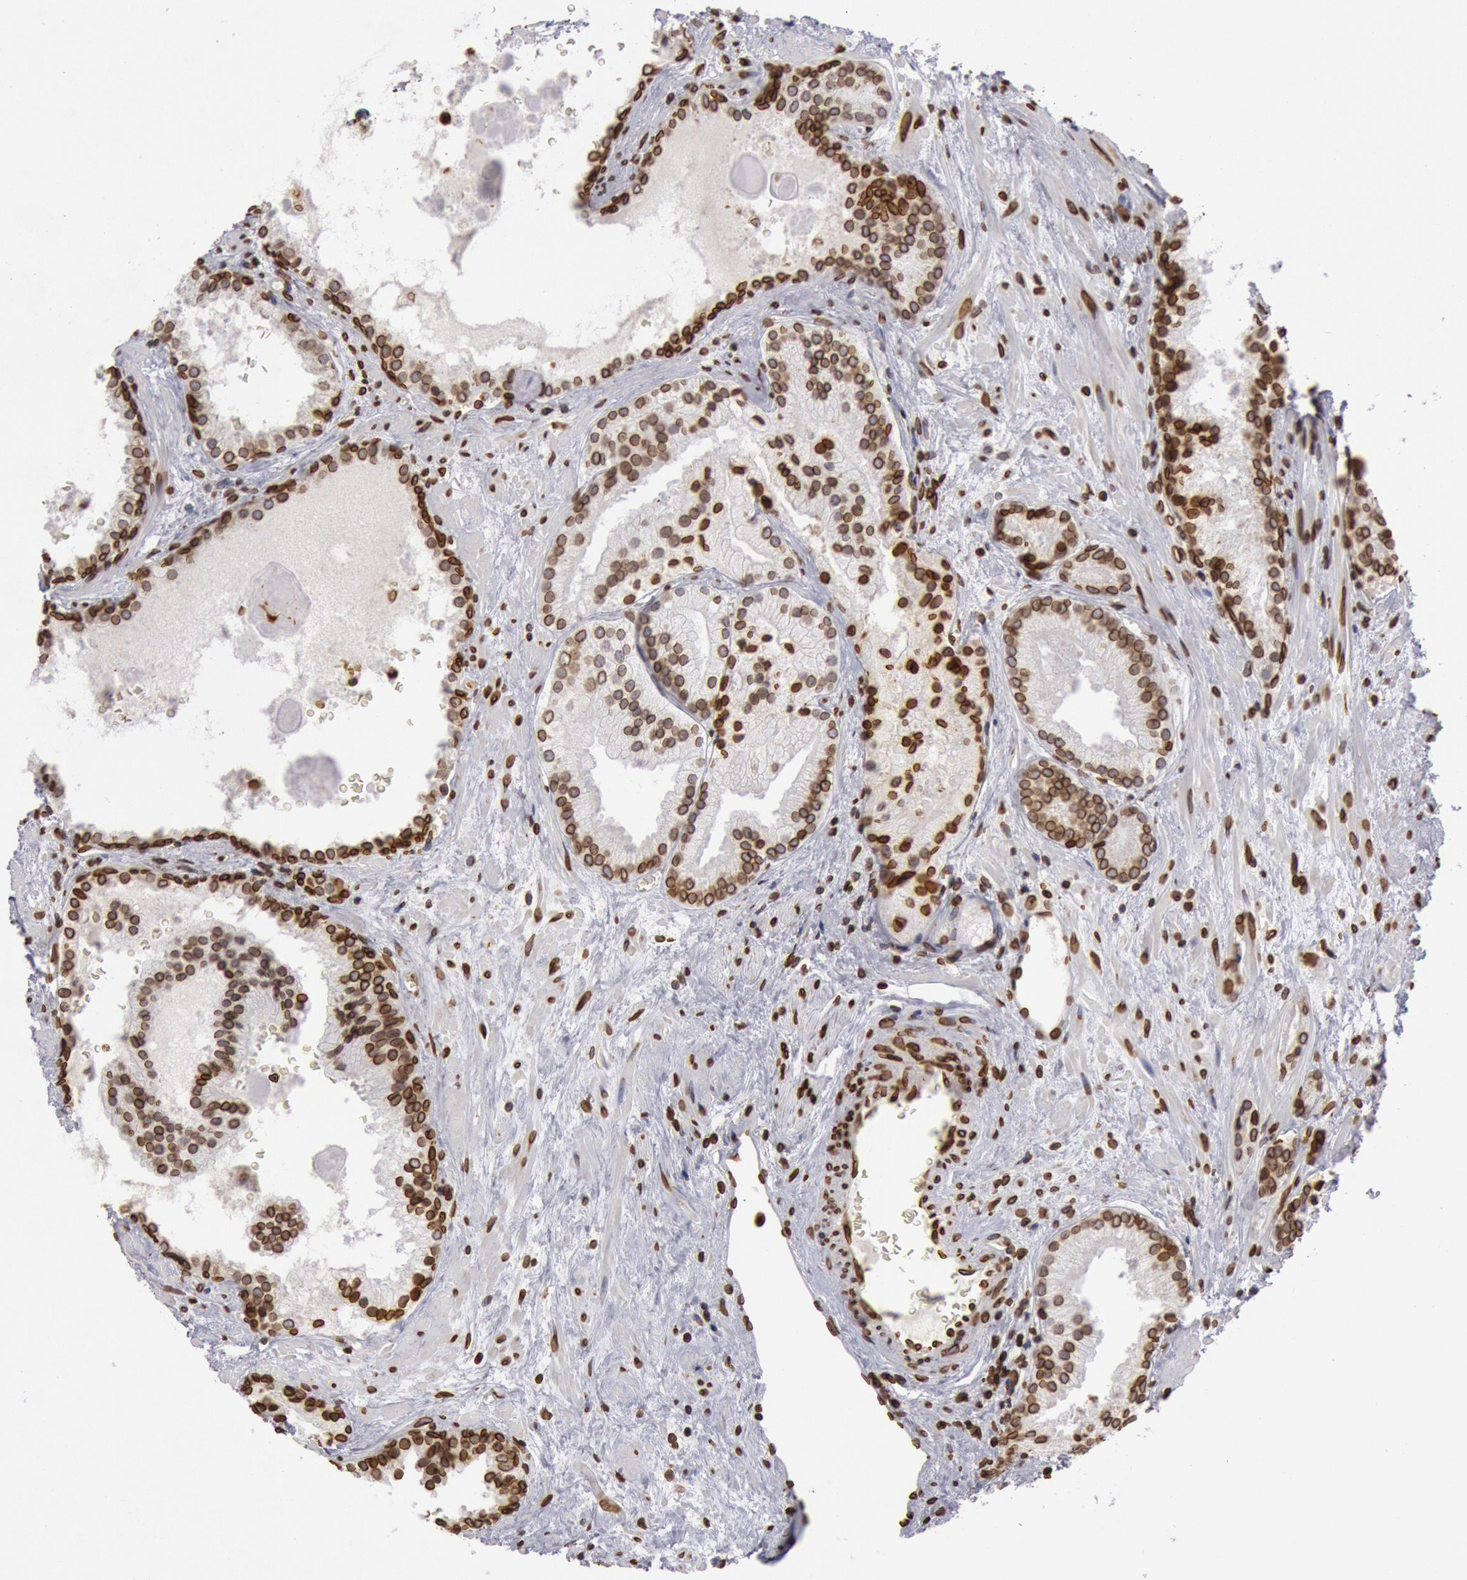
{"staining": {"intensity": "strong", "quantity": ">75%", "location": "nuclear"}, "tissue": "prostate cancer", "cell_type": "Tumor cells", "image_type": "cancer", "snomed": [{"axis": "morphology", "description": "Adenocarcinoma, Medium grade"}, {"axis": "topography", "description": "Prostate"}], "caption": "A high-resolution image shows IHC staining of prostate cancer (adenocarcinoma (medium-grade)), which displays strong nuclear staining in about >75% of tumor cells.", "gene": "SUN2", "patient": {"sex": "male", "age": 70}}